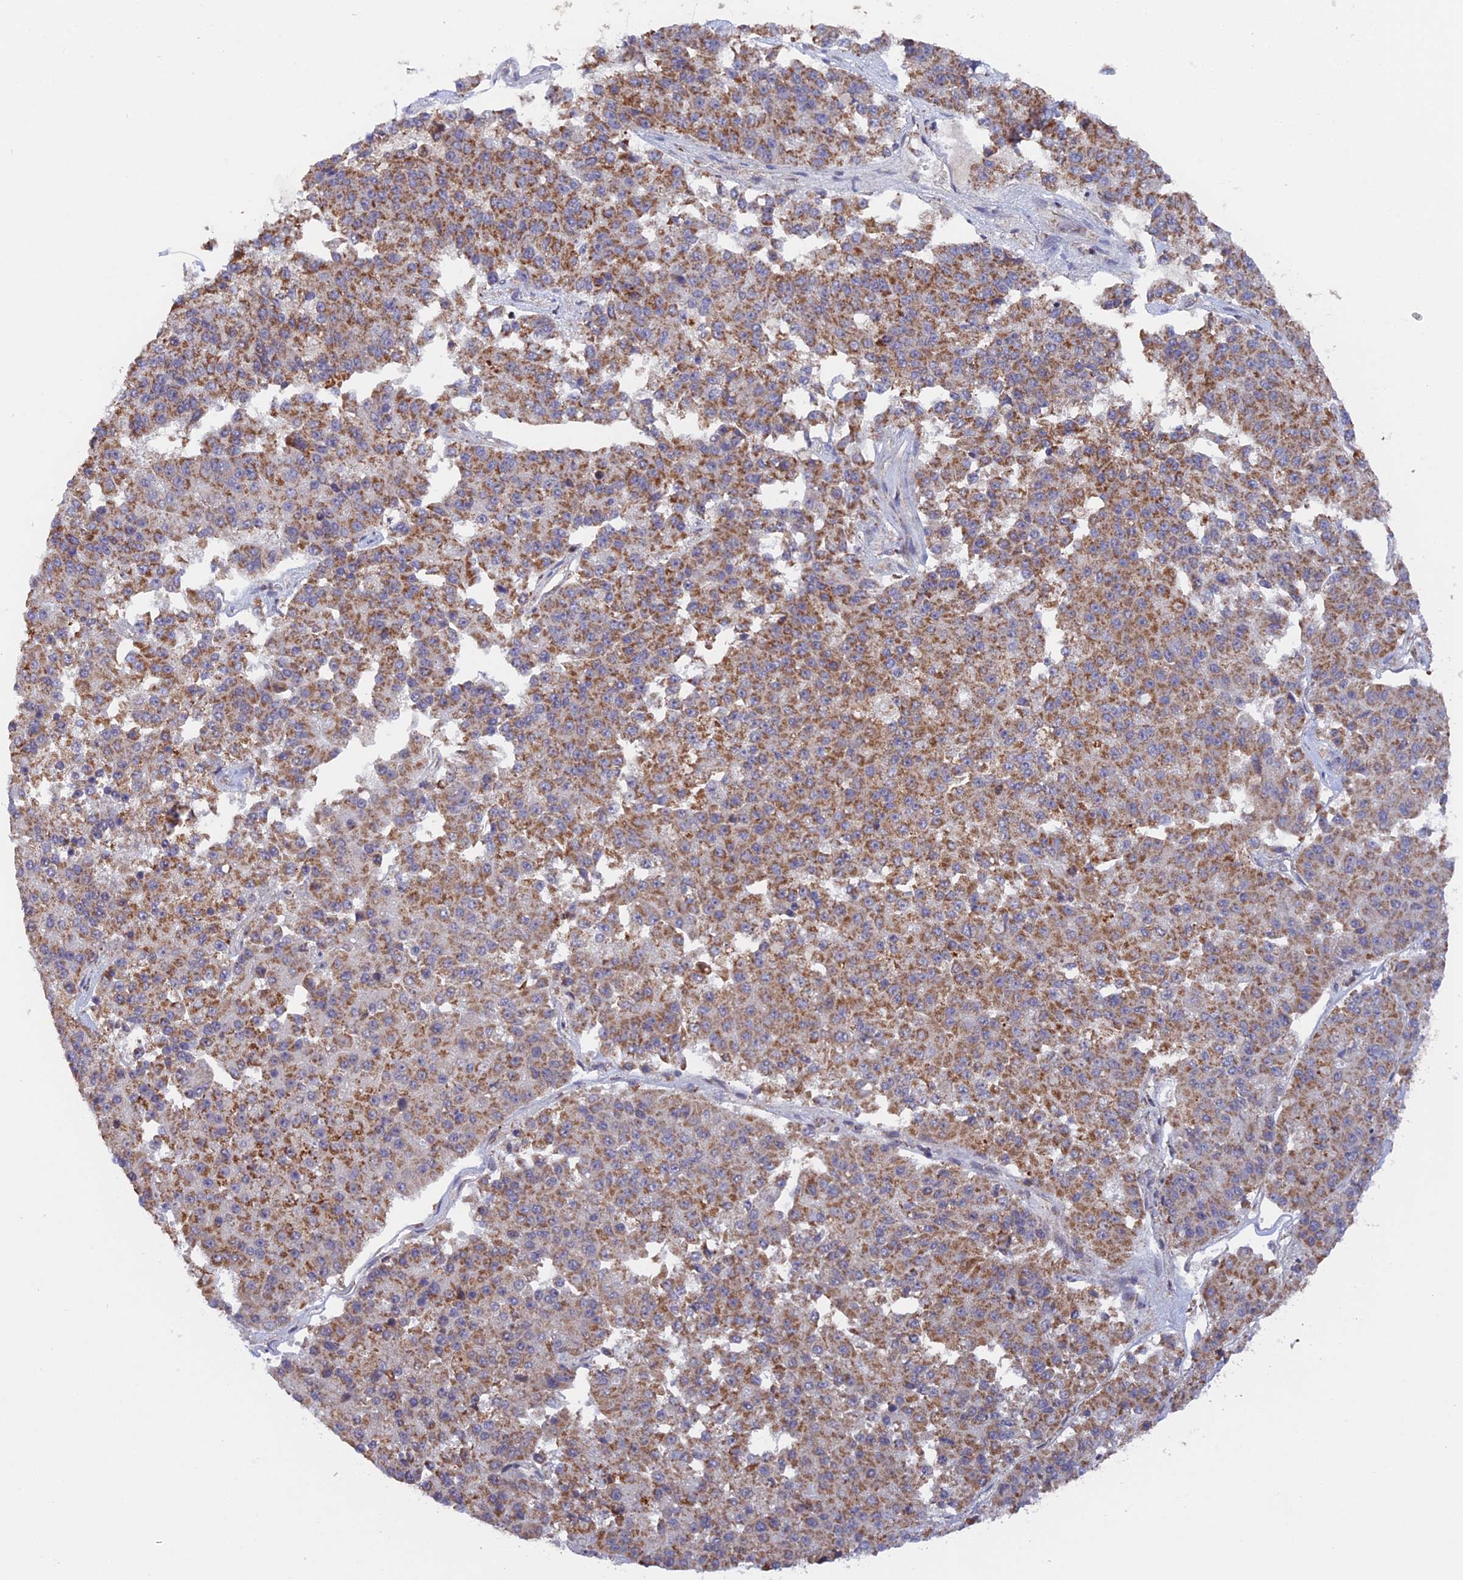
{"staining": {"intensity": "moderate", "quantity": ">75%", "location": "cytoplasmic/membranous"}, "tissue": "pancreatic cancer", "cell_type": "Tumor cells", "image_type": "cancer", "snomed": [{"axis": "morphology", "description": "Adenocarcinoma, NOS"}, {"axis": "topography", "description": "Pancreas"}], "caption": "Tumor cells demonstrate medium levels of moderate cytoplasmic/membranous expression in approximately >75% of cells in pancreatic cancer.", "gene": "MPV17L", "patient": {"sex": "male", "age": 50}}